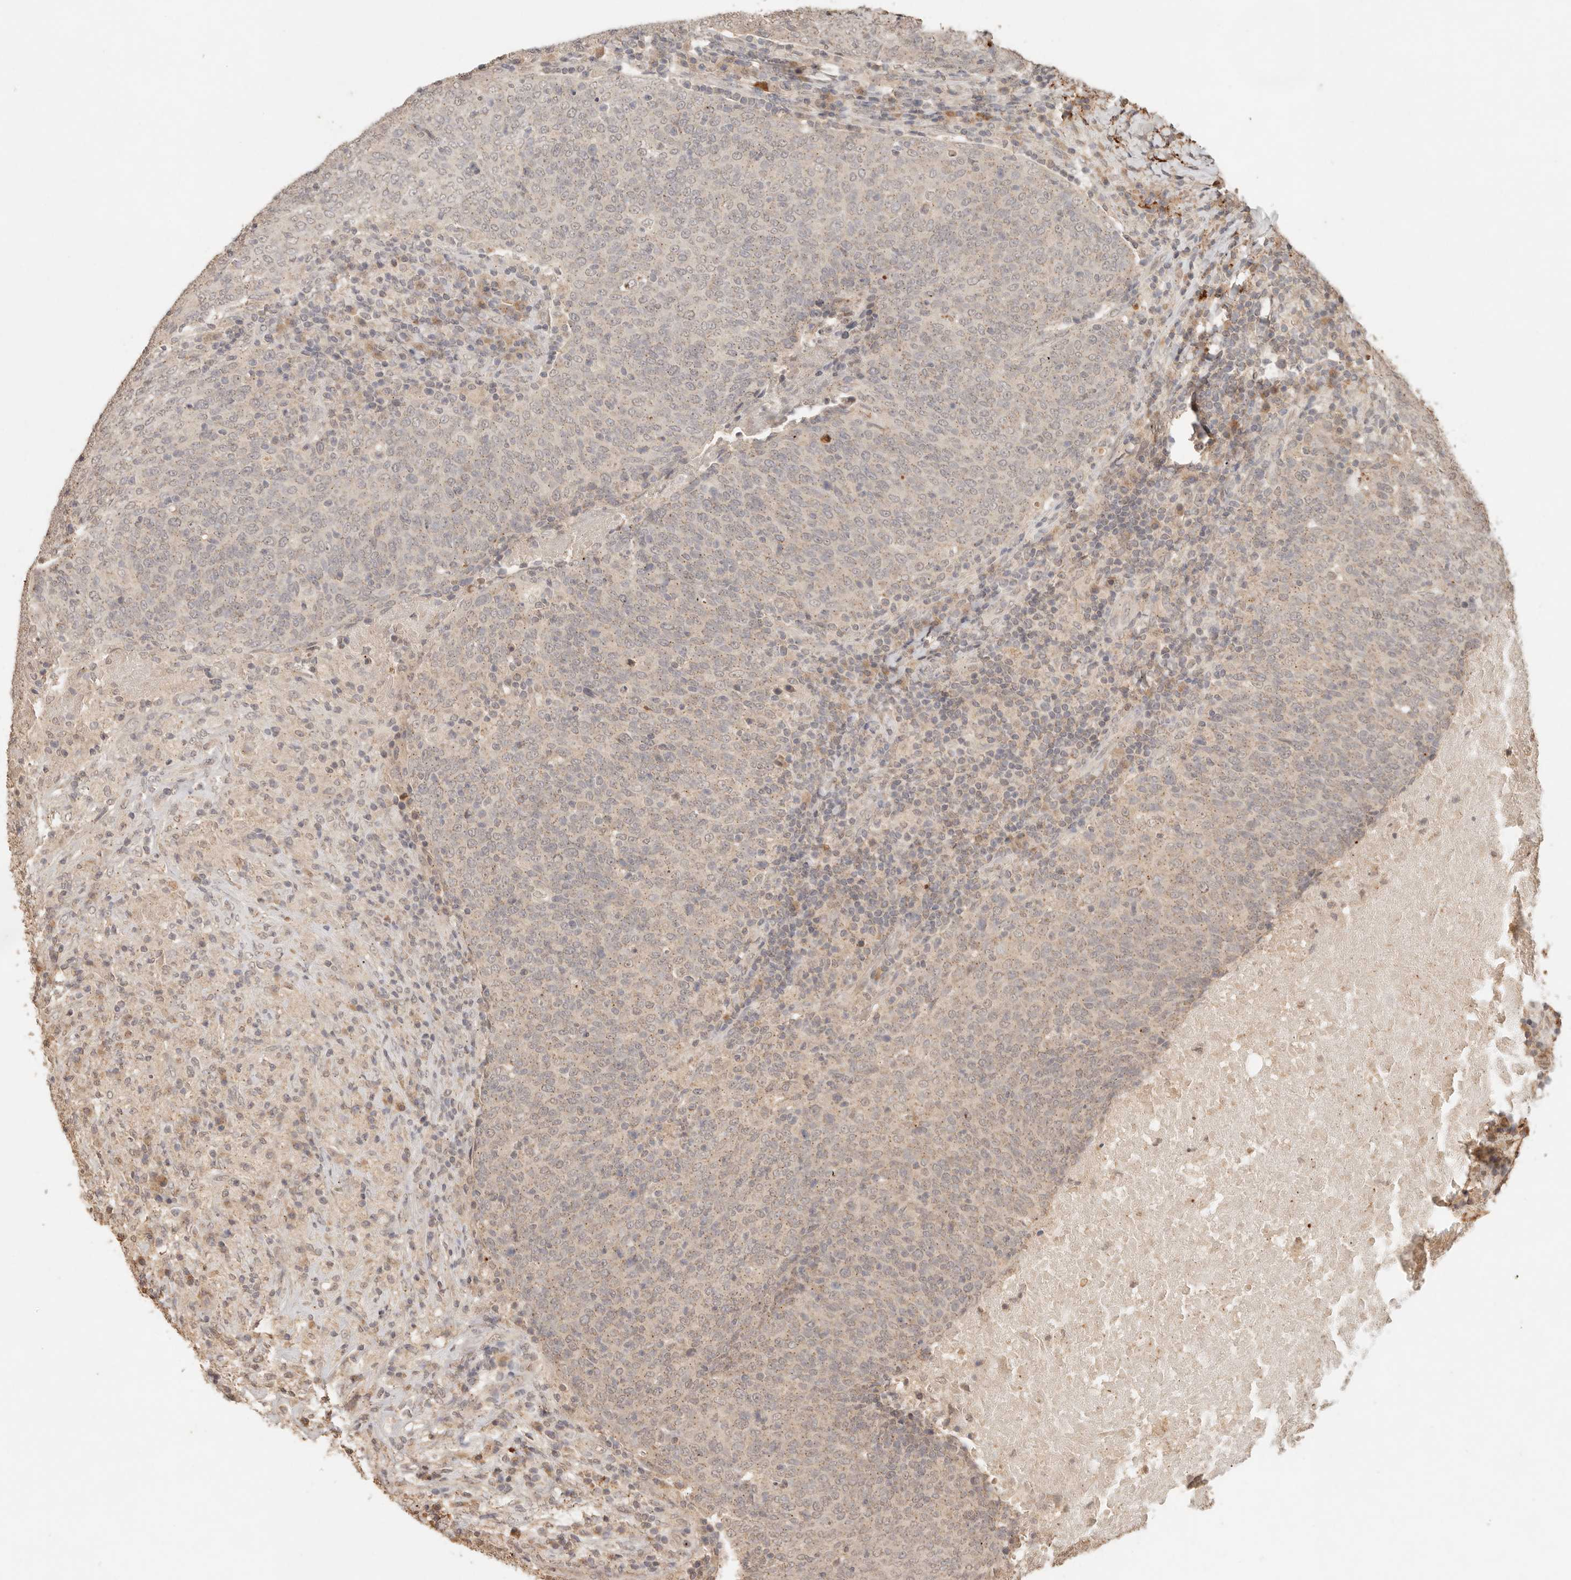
{"staining": {"intensity": "weak", "quantity": "25%-75%", "location": "cytoplasmic/membranous"}, "tissue": "head and neck cancer", "cell_type": "Tumor cells", "image_type": "cancer", "snomed": [{"axis": "morphology", "description": "Squamous cell carcinoma, NOS"}, {"axis": "morphology", "description": "Squamous cell carcinoma, metastatic, NOS"}, {"axis": "topography", "description": "Lymph node"}, {"axis": "topography", "description": "Head-Neck"}], "caption": "DAB (3,3'-diaminobenzidine) immunohistochemical staining of metastatic squamous cell carcinoma (head and neck) demonstrates weak cytoplasmic/membranous protein positivity in approximately 25%-75% of tumor cells.", "gene": "LMO4", "patient": {"sex": "male", "age": 62}}